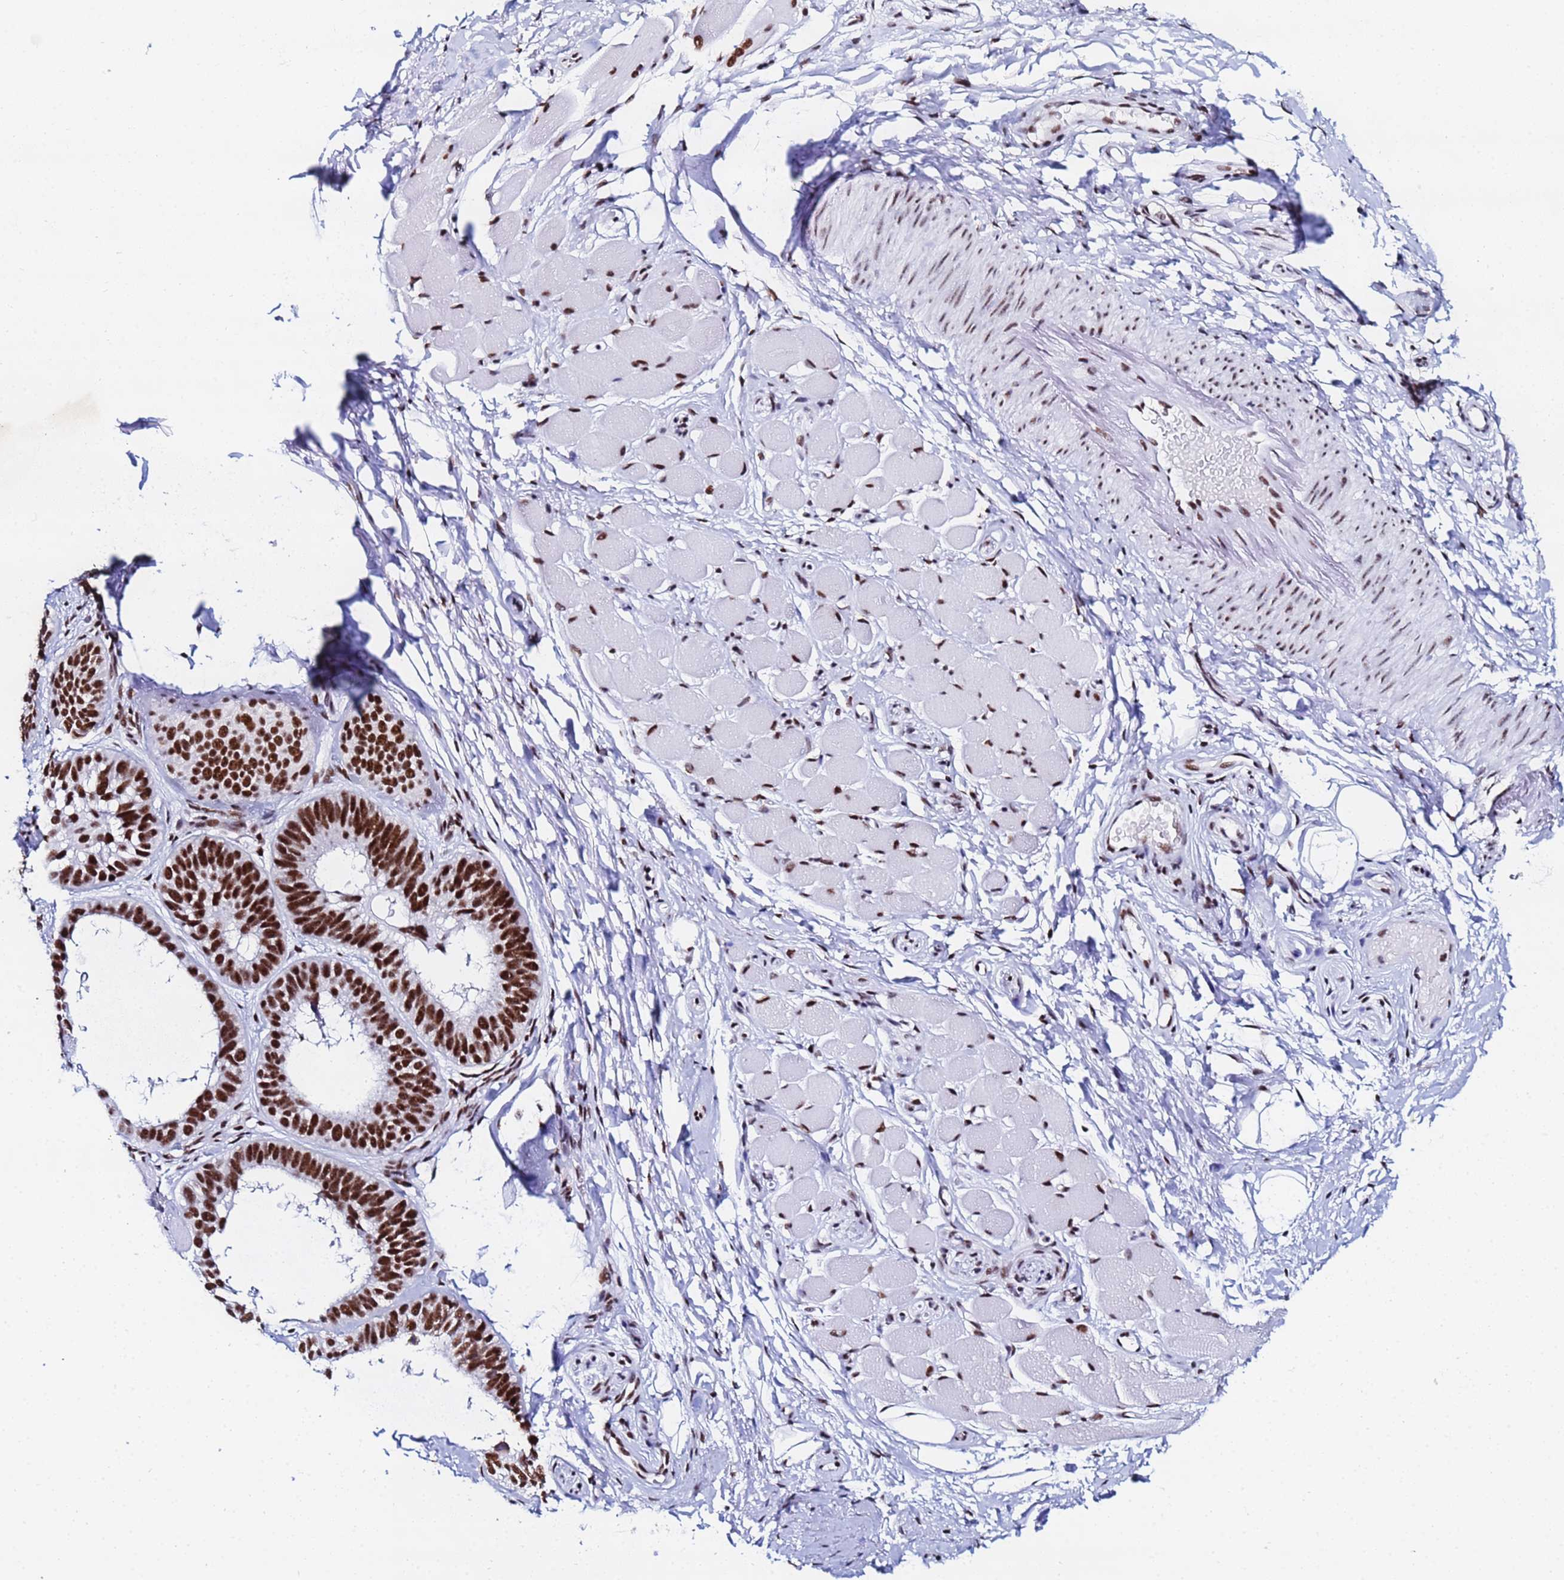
{"staining": {"intensity": "strong", "quantity": ">75%", "location": "nuclear"}, "tissue": "skin cancer", "cell_type": "Tumor cells", "image_type": "cancer", "snomed": [{"axis": "morphology", "description": "Basal cell carcinoma"}, {"axis": "topography", "description": "Skin"}], "caption": "Tumor cells show high levels of strong nuclear staining in approximately >75% of cells in skin cancer (basal cell carcinoma).", "gene": "SNRPA1", "patient": {"sex": "male", "age": 62}}